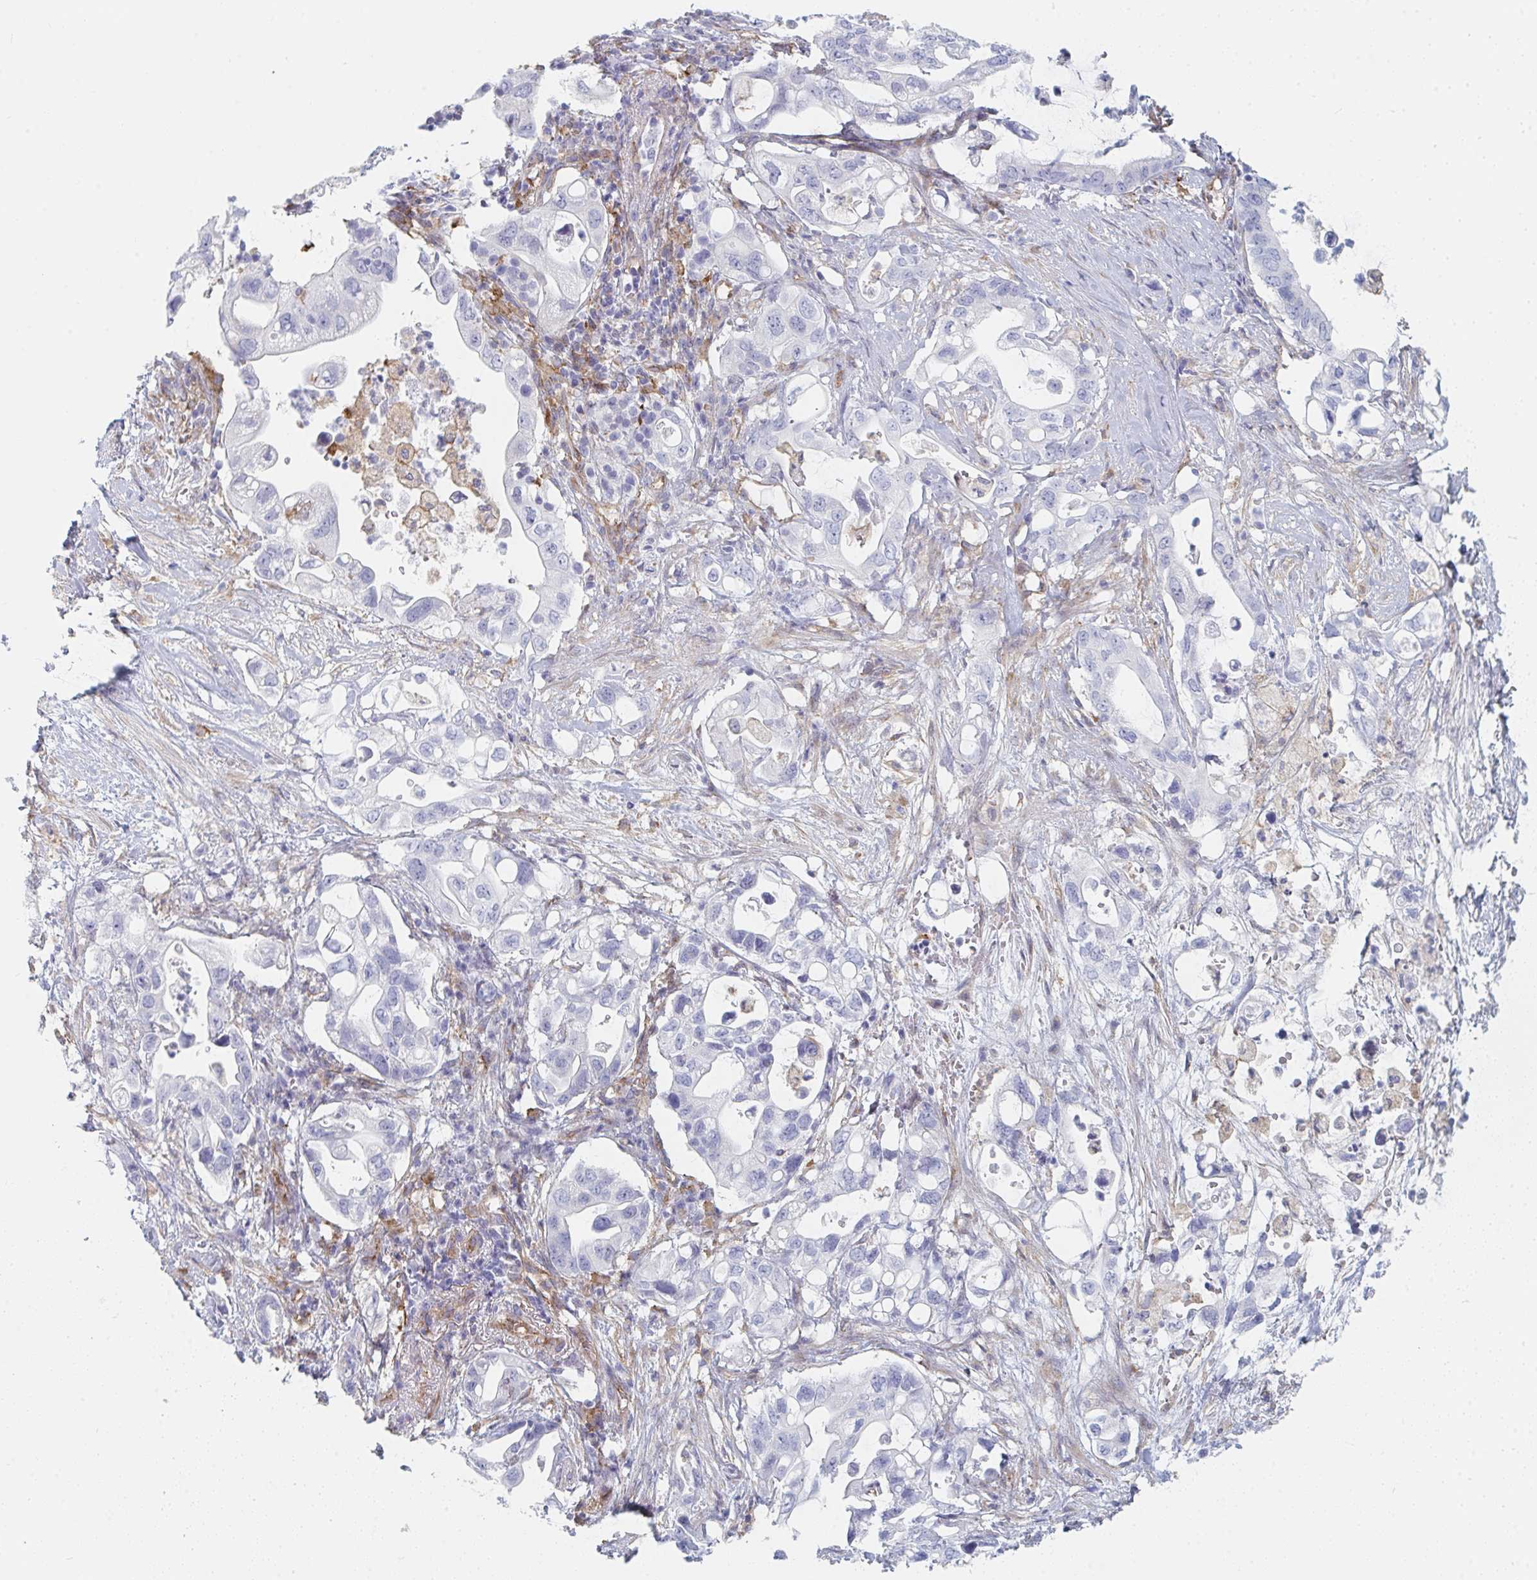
{"staining": {"intensity": "negative", "quantity": "none", "location": "none"}, "tissue": "pancreatic cancer", "cell_type": "Tumor cells", "image_type": "cancer", "snomed": [{"axis": "morphology", "description": "Adenocarcinoma, NOS"}, {"axis": "topography", "description": "Pancreas"}], "caption": "Adenocarcinoma (pancreatic) stained for a protein using IHC shows no staining tumor cells.", "gene": "DAB2", "patient": {"sex": "female", "age": 72}}